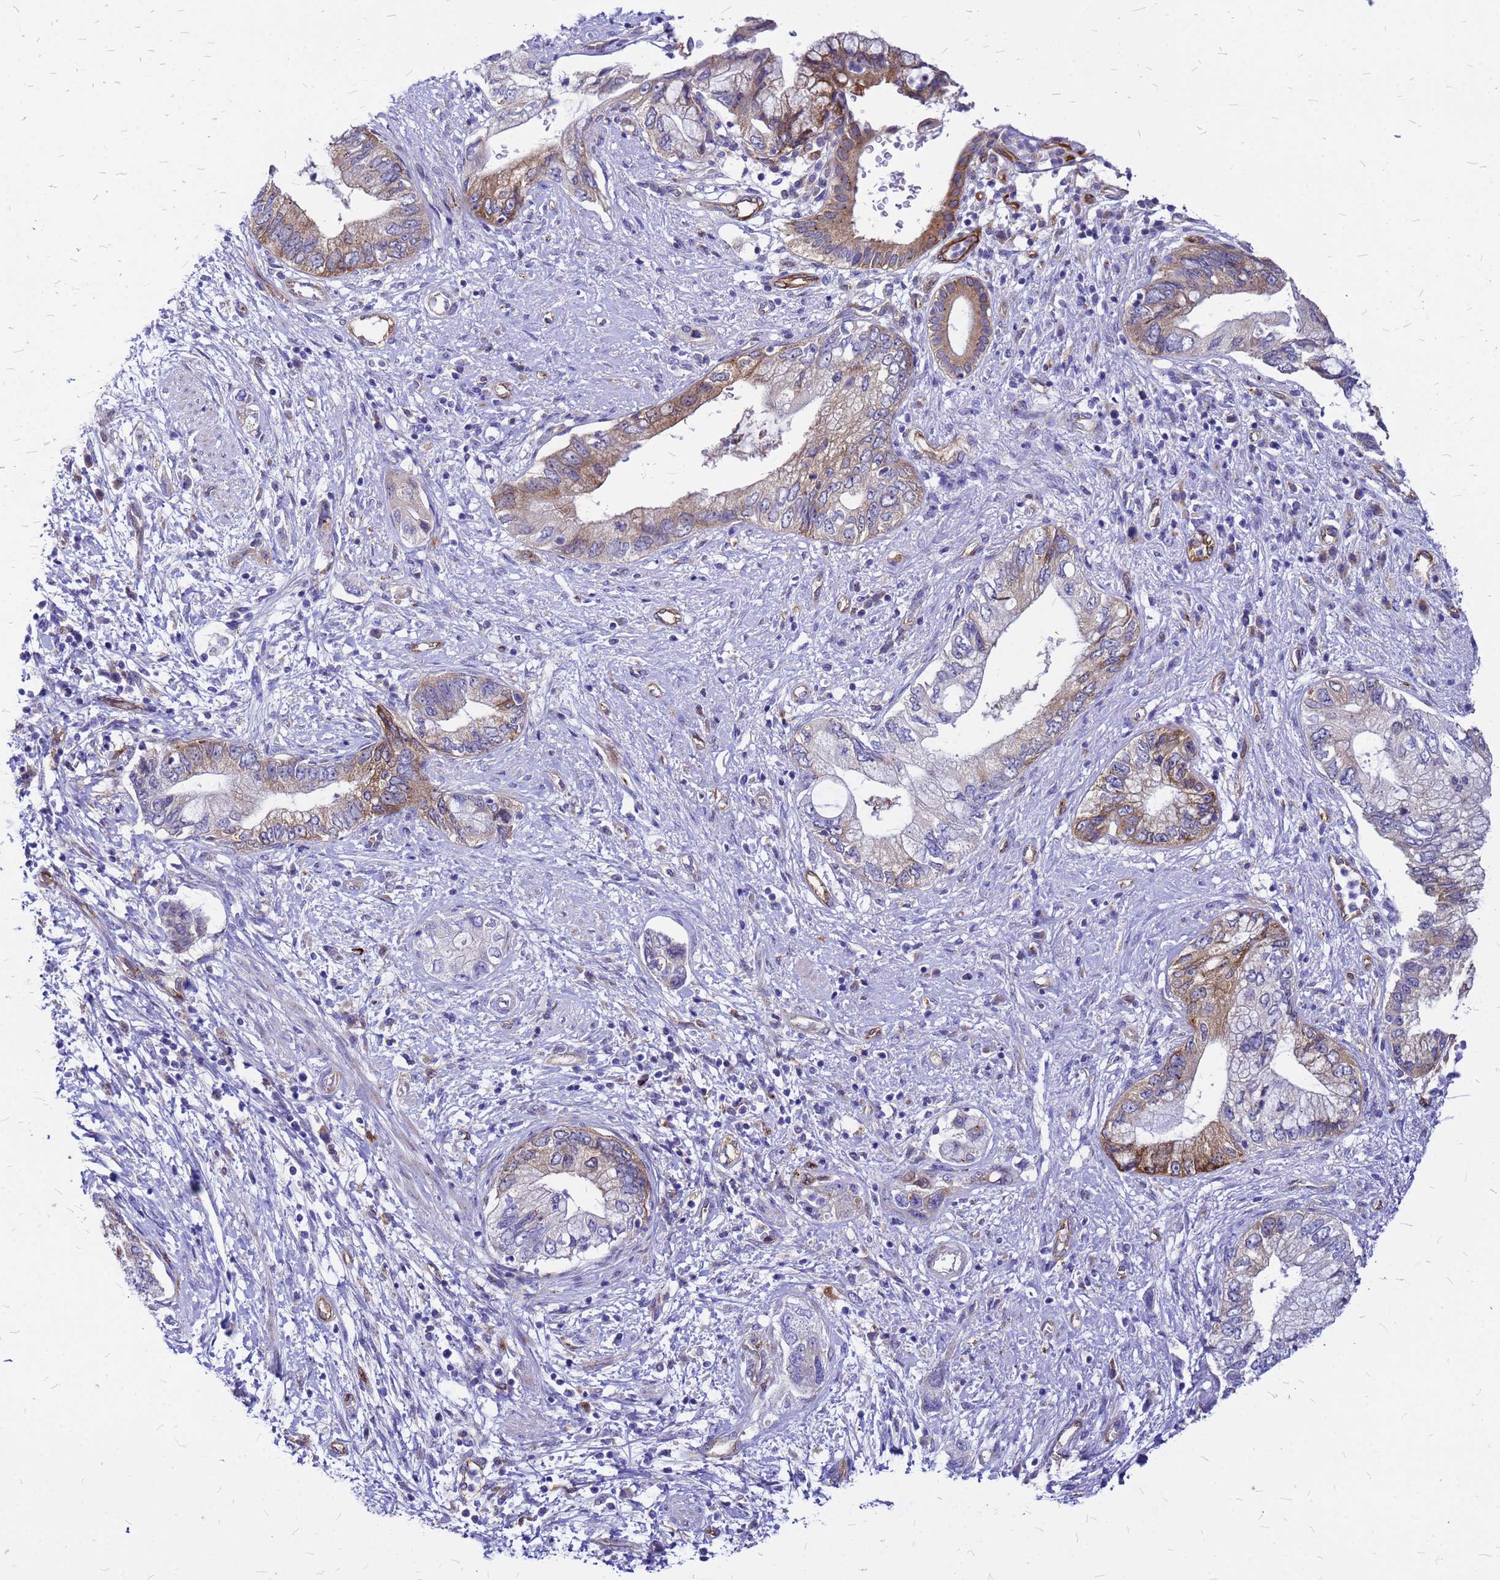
{"staining": {"intensity": "strong", "quantity": "25%-75%", "location": "cytoplasmic/membranous"}, "tissue": "pancreatic cancer", "cell_type": "Tumor cells", "image_type": "cancer", "snomed": [{"axis": "morphology", "description": "Adenocarcinoma, NOS"}, {"axis": "topography", "description": "Pancreas"}], "caption": "Immunohistochemistry of human pancreatic cancer (adenocarcinoma) demonstrates high levels of strong cytoplasmic/membranous staining in about 25%-75% of tumor cells. (DAB (3,3'-diaminobenzidine) = brown stain, brightfield microscopy at high magnification).", "gene": "NOSTRIN", "patient": {"sex": "female", "age": 73}}